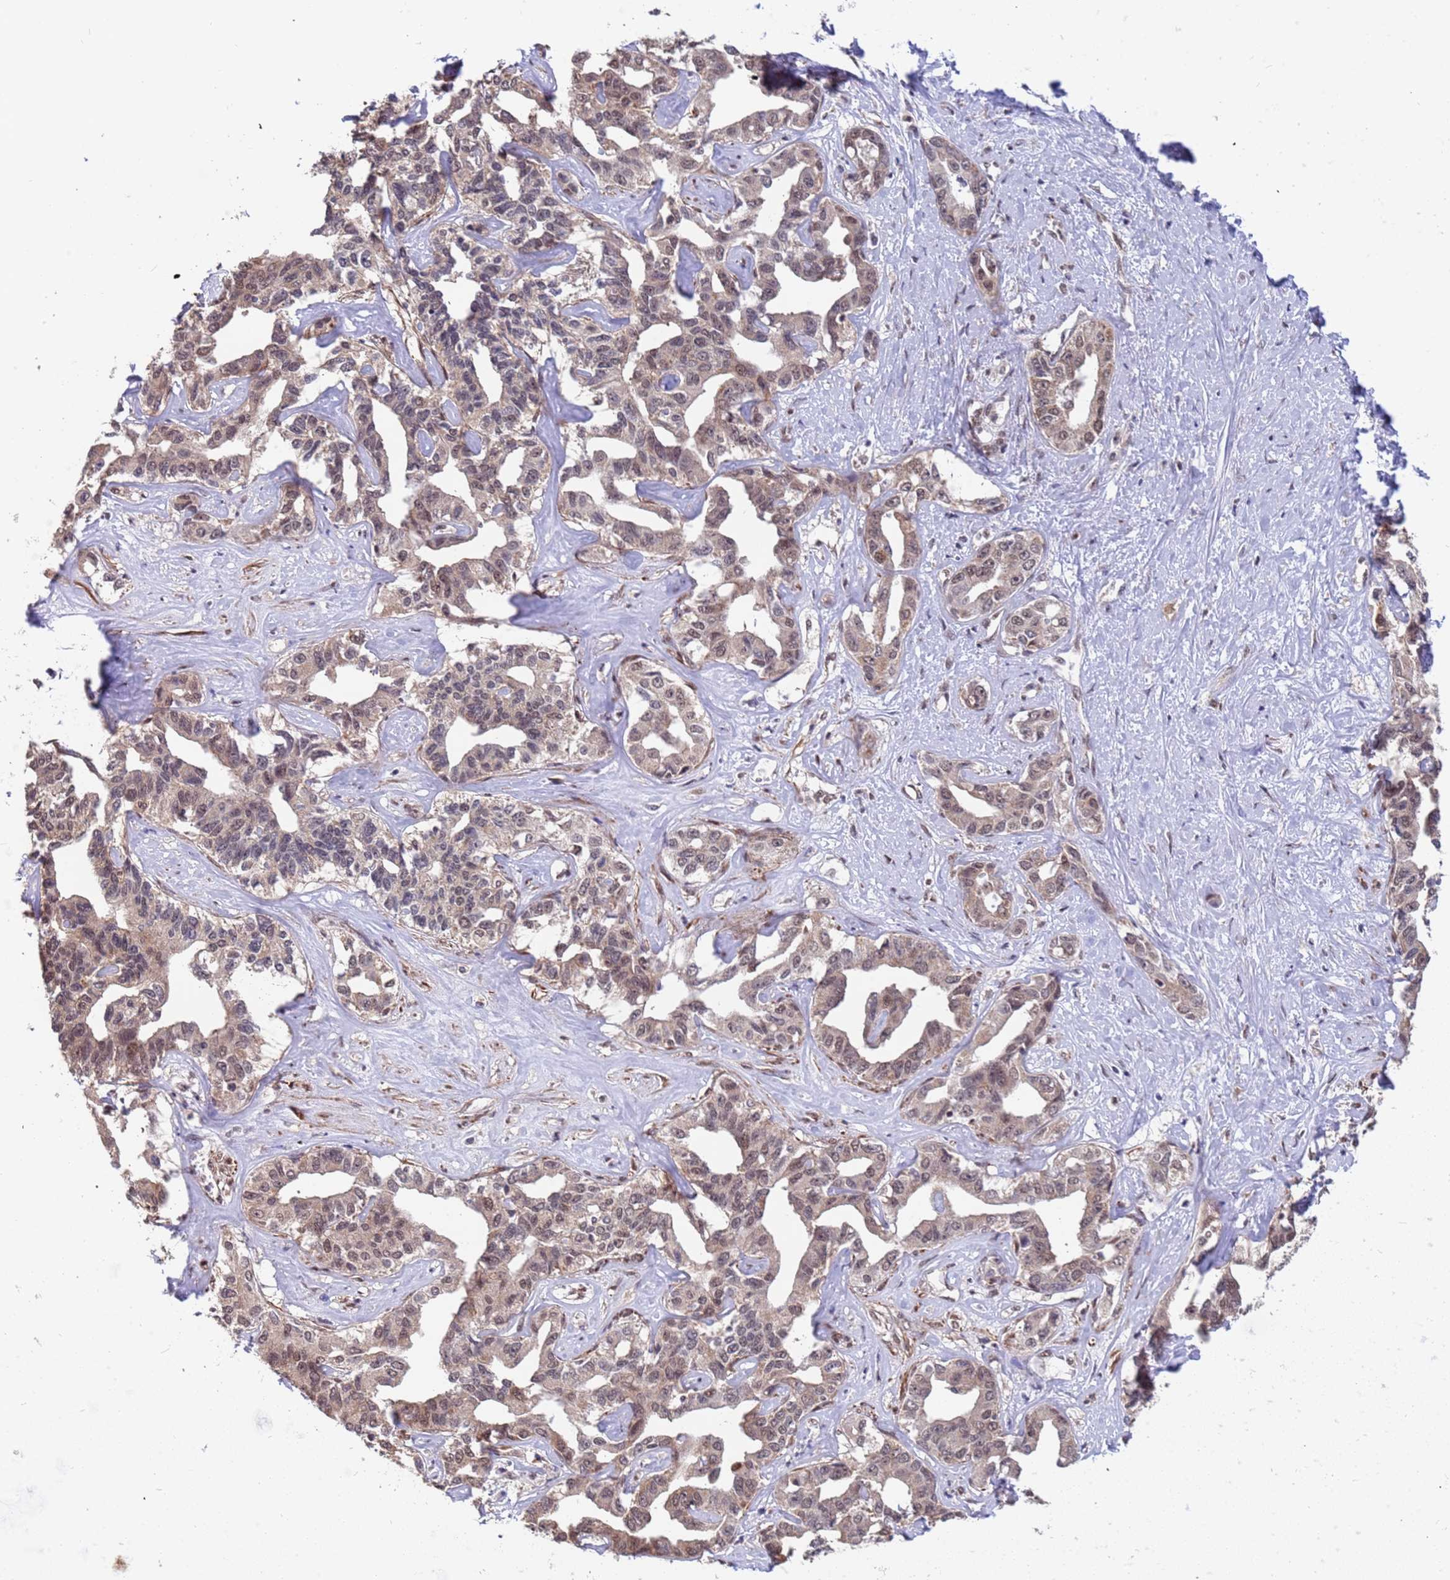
{"staining": {"intensity": "moderate", "quantity": ">75%", "location": "cytoplasmic/membranous,nuclear"}, "tissue": "liver cancer", "cell_type": "Tumor cells", "image_type": "cancer", "snomed": [{"axis": "morphology", "description": "Cholangiocarcinoma"}, {"axis": "topography", "description": "Liver"}], "caption": "This is an image of immunohistochemistry staining of liver cholangiocarcinoma, which shows moderate expression in the cytoplasmic/membranous and nuclear of tumor cells.", "gene": "DENND2B", "patient": {"sex": "male", "age": 59}}